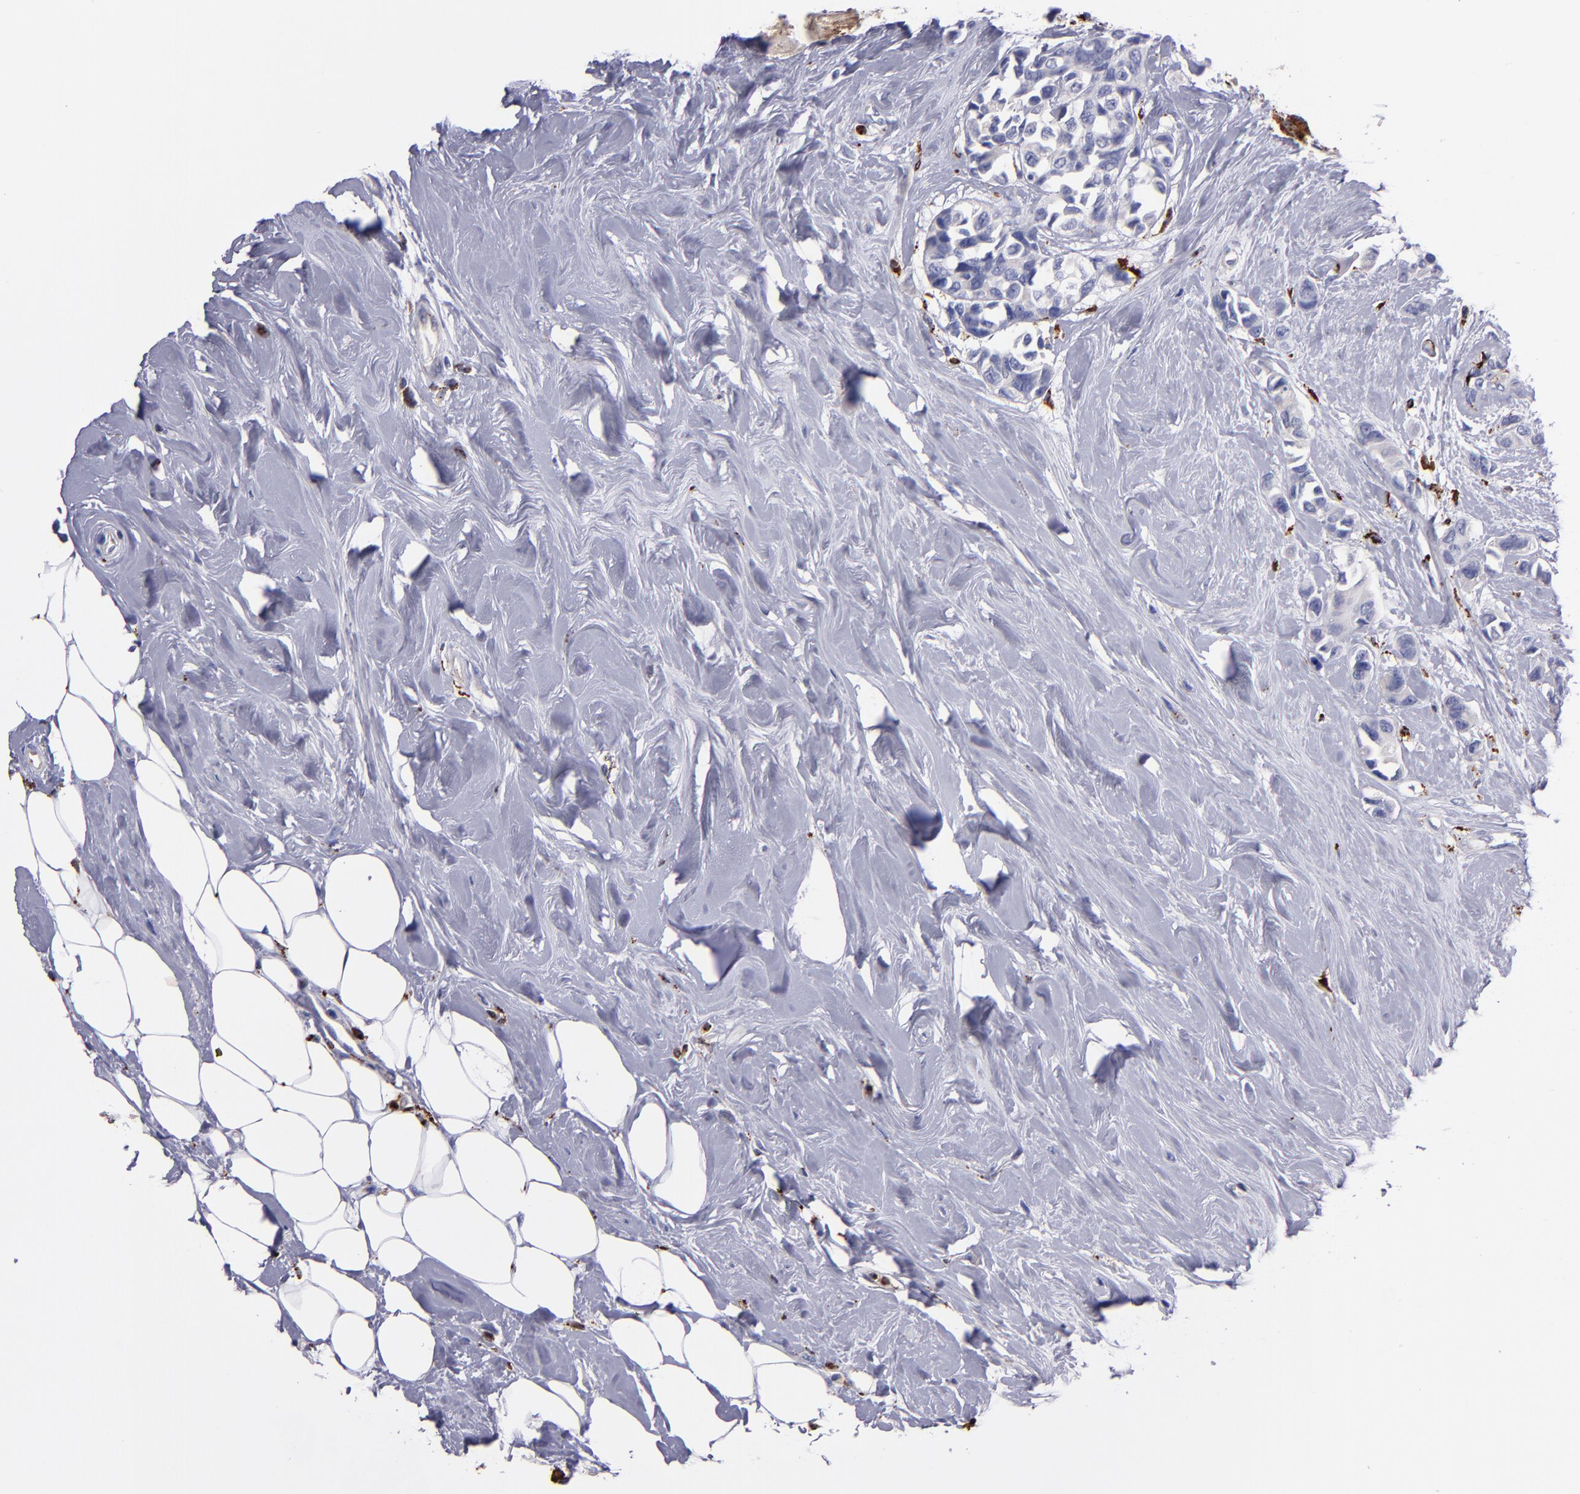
{"staining": {"intensity": "negative", "quantity": "none", "location": "none"}, "tissue": "breast cancer", "cell_type": "Tumor cells", "image_type": "cancer", "snomed": [{"axis": "morphology", "description": "Duct carcinoma"}, {"axis": "topography", "description": "Breast"}], "caption": "This photomicrograph is of breast intraductal carcinoma stained with immunohistochemistry to label a protein in brown with the nuclei are counter-stained blue. There is no staining in tumor cells.", "gene": "CTSS", "patient": {"sex": "female", "age": 51}}